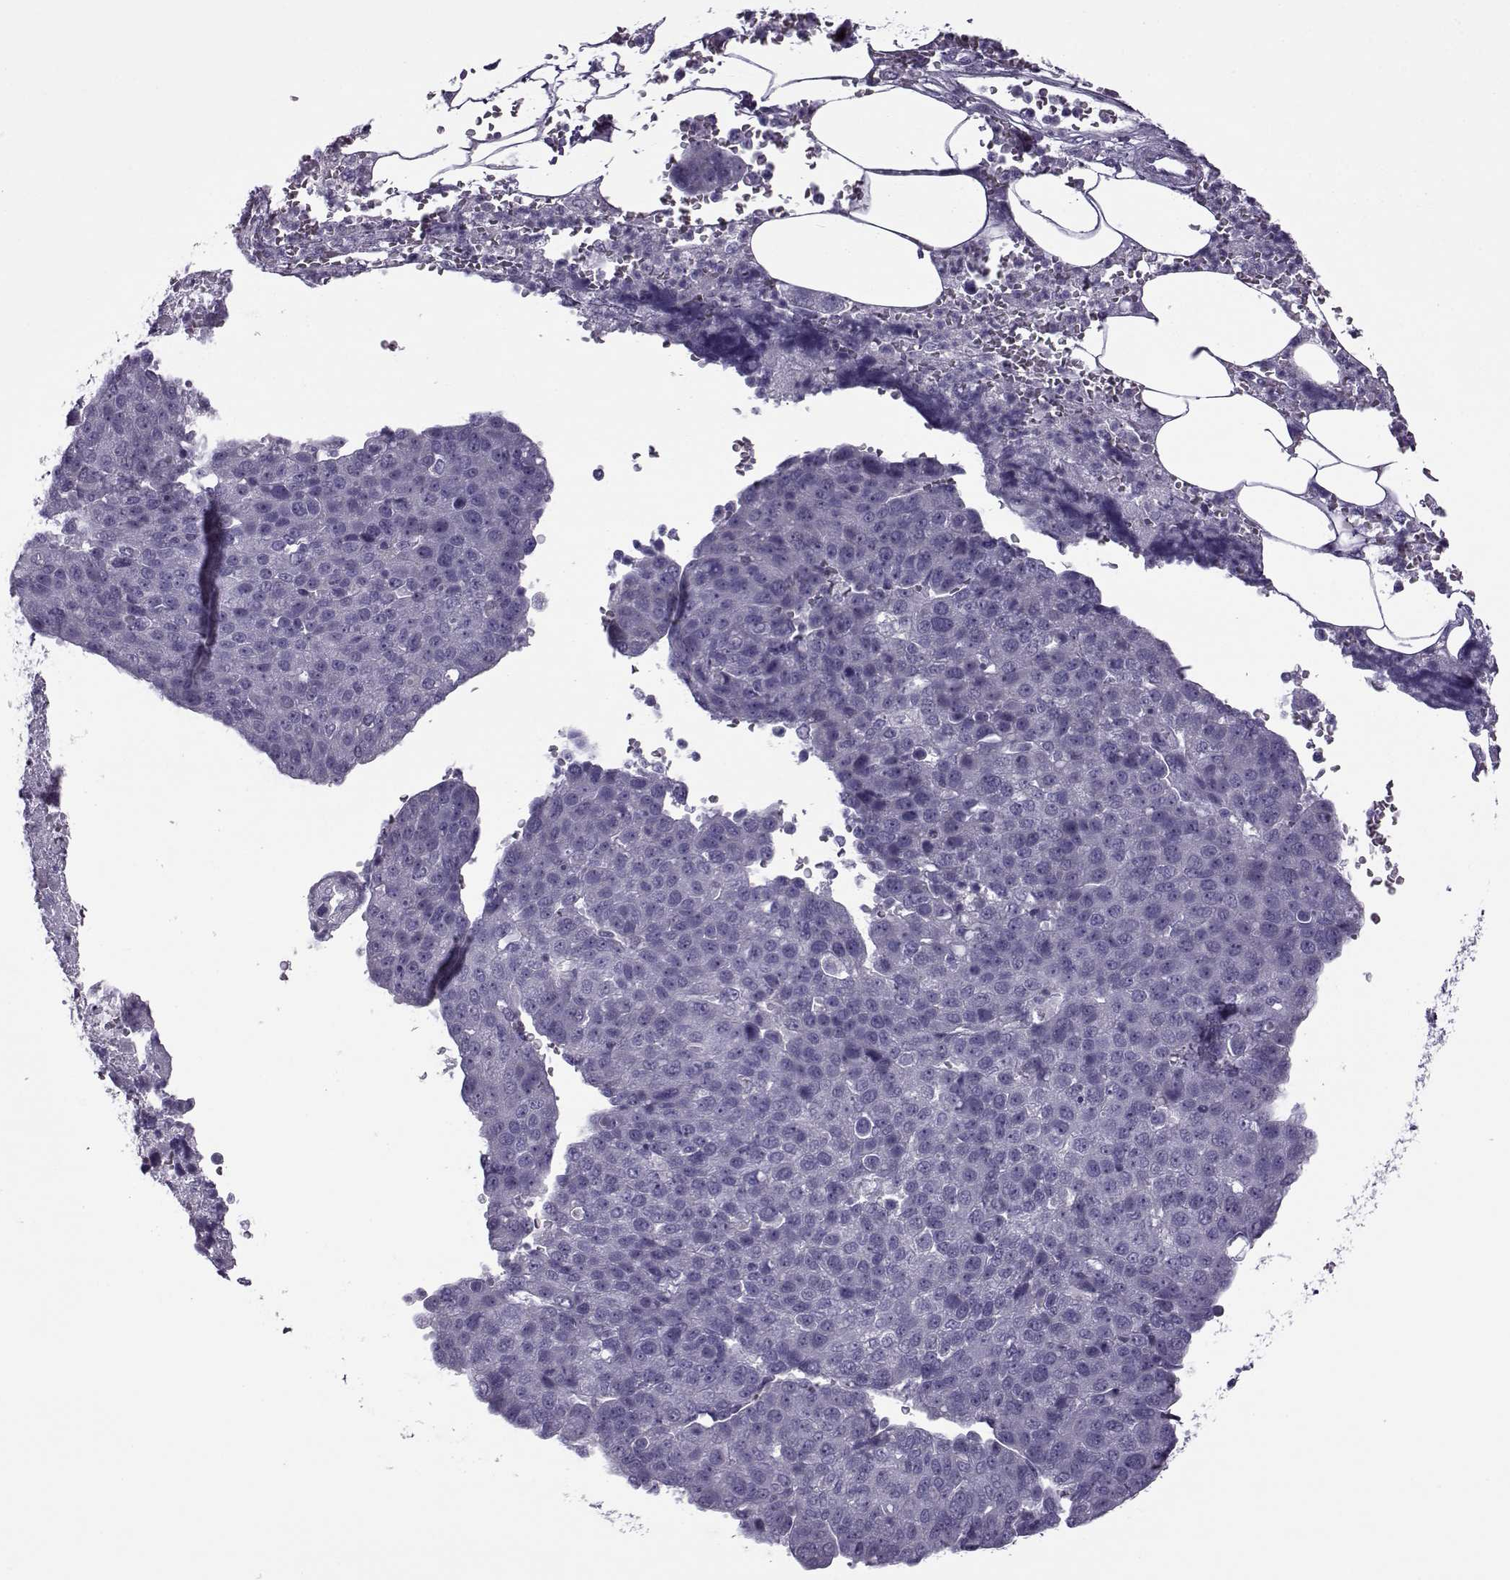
{"staining": {"intensity": "negative", "quantity": "none", "location": "none"}, "tissue": "pancreatic cancer", "cell_type": "Tumor cells", "image_type": "cancer", "snomed": [{"axis": "morphology", "description": "Adenocarcinoma, NOS"}, {"axis": "topography", "description": "Pancreas"}], "caption": "Immunohistochemical staining of pancreatic cancer displays no significant expression in tumor cells.", "gene": "OIP5", "patient": {"sex": "female", "age": 61}}